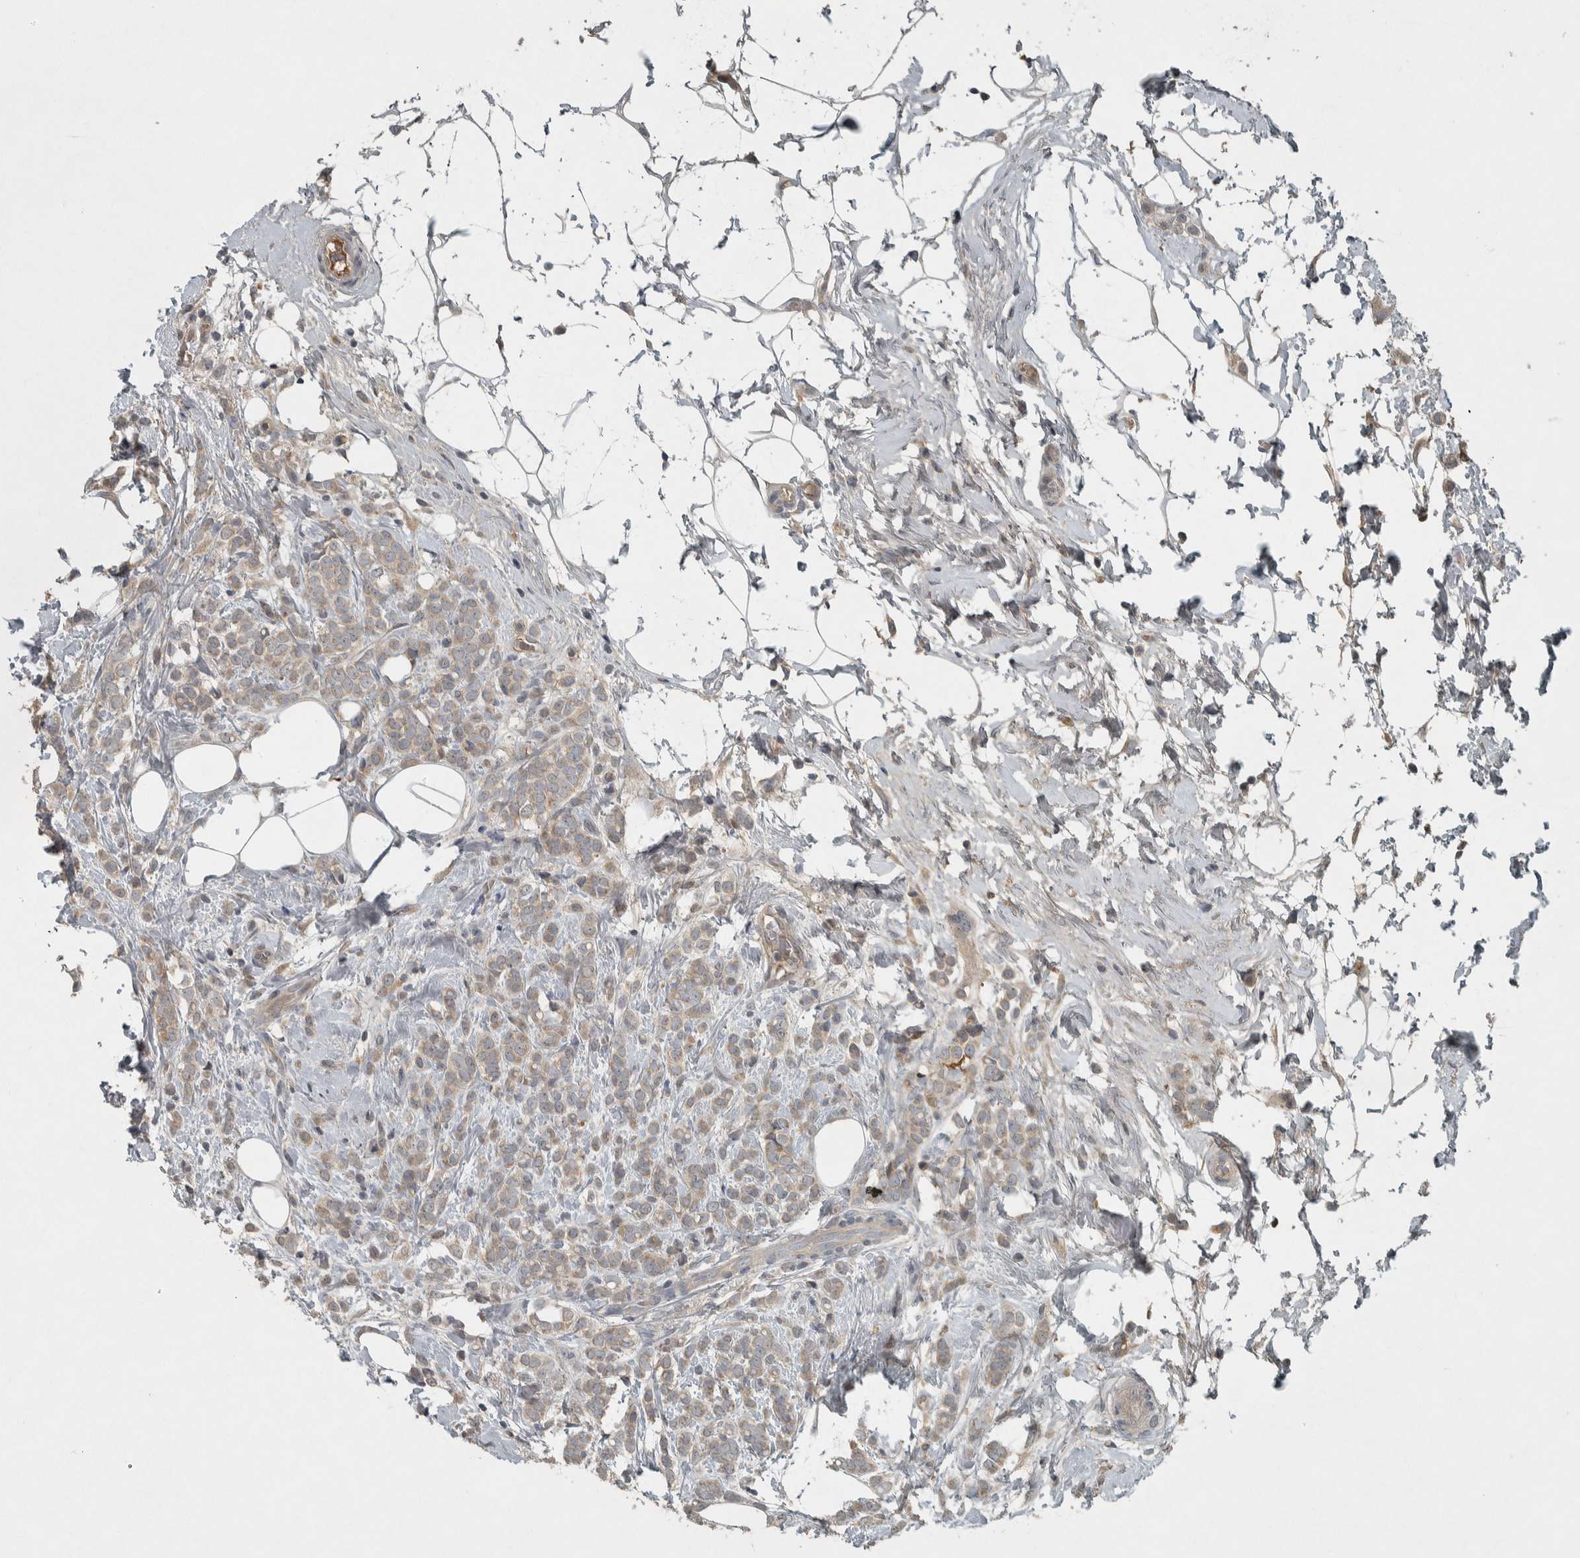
{"staining": {"intensity": "weak", "quantity": ">75%", "location": "cytoplasmic/membranous"}, "tissue": "breast cancer", "cell_type": "Tumor cells", "image_type": "cancer", "snomed": [{"axis": "morphology", "description": "Lobular carcinoma"}, {"axis": "topography", "description": "Breast"}], "caption": "A histopathology image of lobular carcinoma (breast) stained for a protein displays weak cytoplasmic/membranous brown staining in tumor cells.", "gene": "CLCN2", "patient": {"sex": "female", "age": 50}}